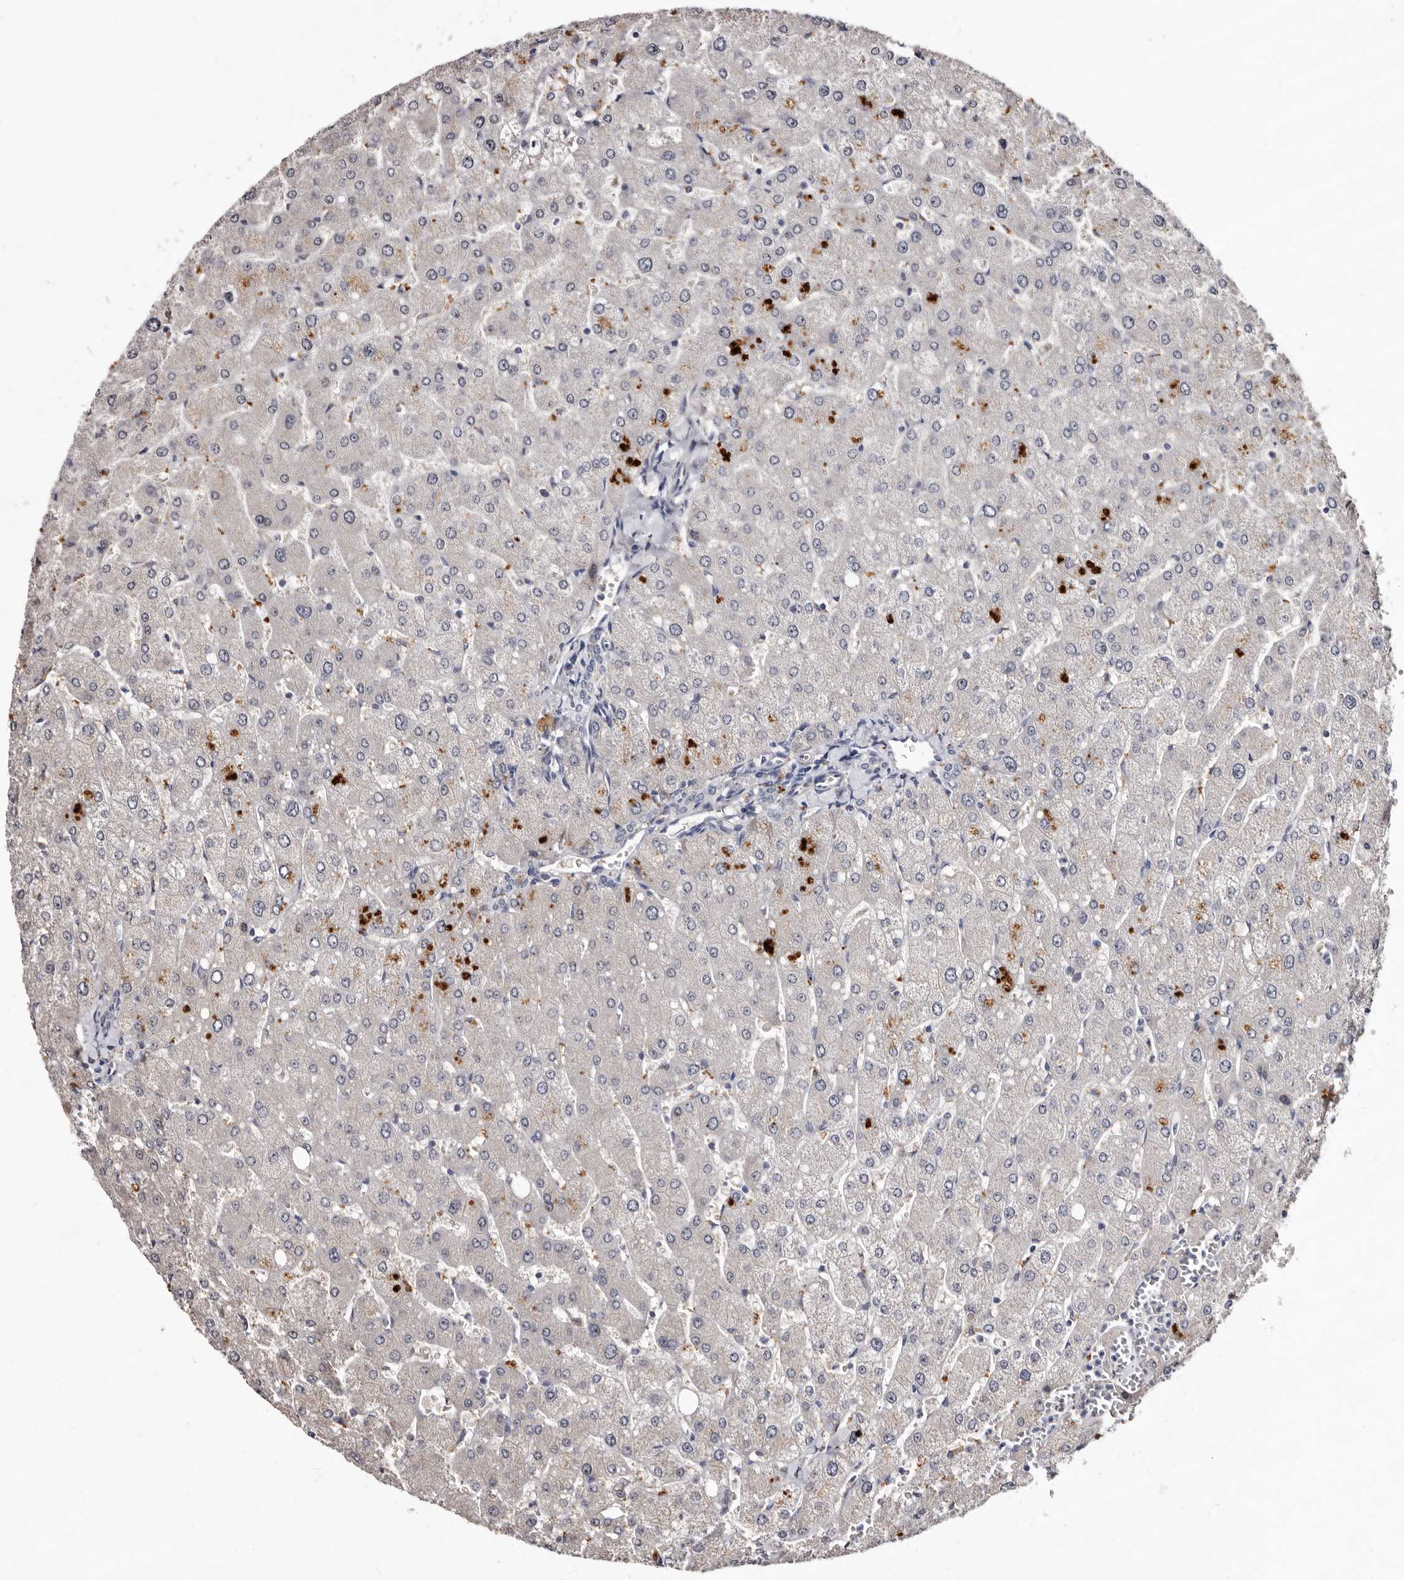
{"staining": {"intensity": "negative", "quantity": "none", "location": "none"}, "tissue": "liver", "cell_type": "Cholangiocytes", "image_type": "normal", "snomed": [{"axis": "morphology", "description": "Normal tissue, NOS"}, {"axis": "topography", "description": "Liver"}], "caption": "Photomicrograph shows no protein staining in cholangiocytes of benign liver. The staining is performed using DAB (3,3'-diaminobenzidine) brown chromogen with nuclei counter-stained in using hematoxylin.", "gene": "LANCL2", "patient": {"sex": "male", "age": 55}}